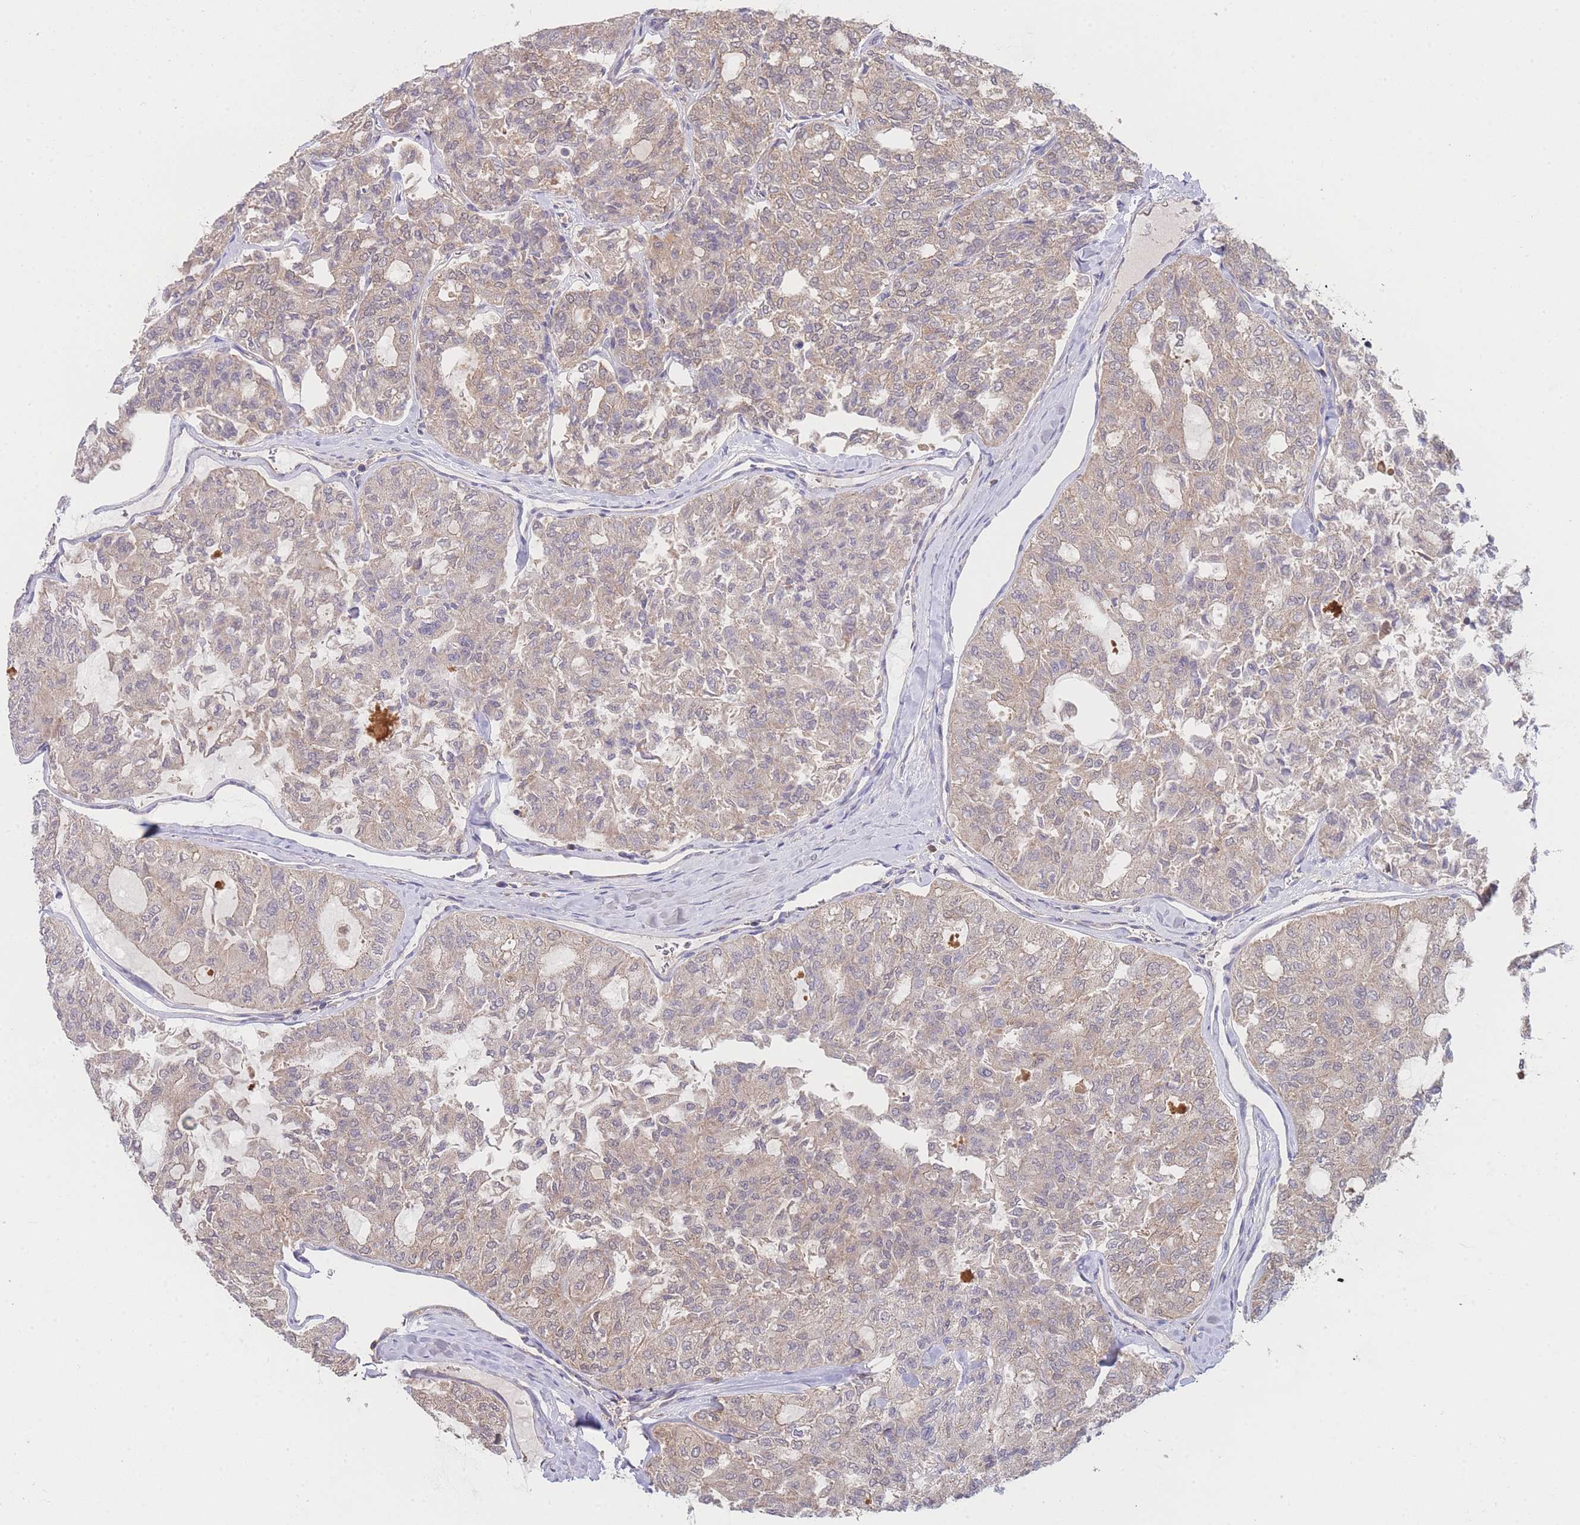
{"staining": {"intensity": "weak", "quantity": "25%-75%", "location": "cytoplasmic/membranous"}, "tissue": "thyroid cancer", "cell_type": "Tumor cells", "image_type": "cancer", "snomed": [{"axis": "morphology", "description": "Follicular adenoma carcinoma, NOS"}, {"axis": "topography", "description": "Thyroid gland"}], "caption": "There is low levels of weak cytoplasmic/membranous expression in tumor cells of thyroid follicular adenoma carcinoma, as demonstrated by immunohistochemical staining (brown color).", "gene": "MRPS18B", "patient": {"sex": "male", "age": 75}}